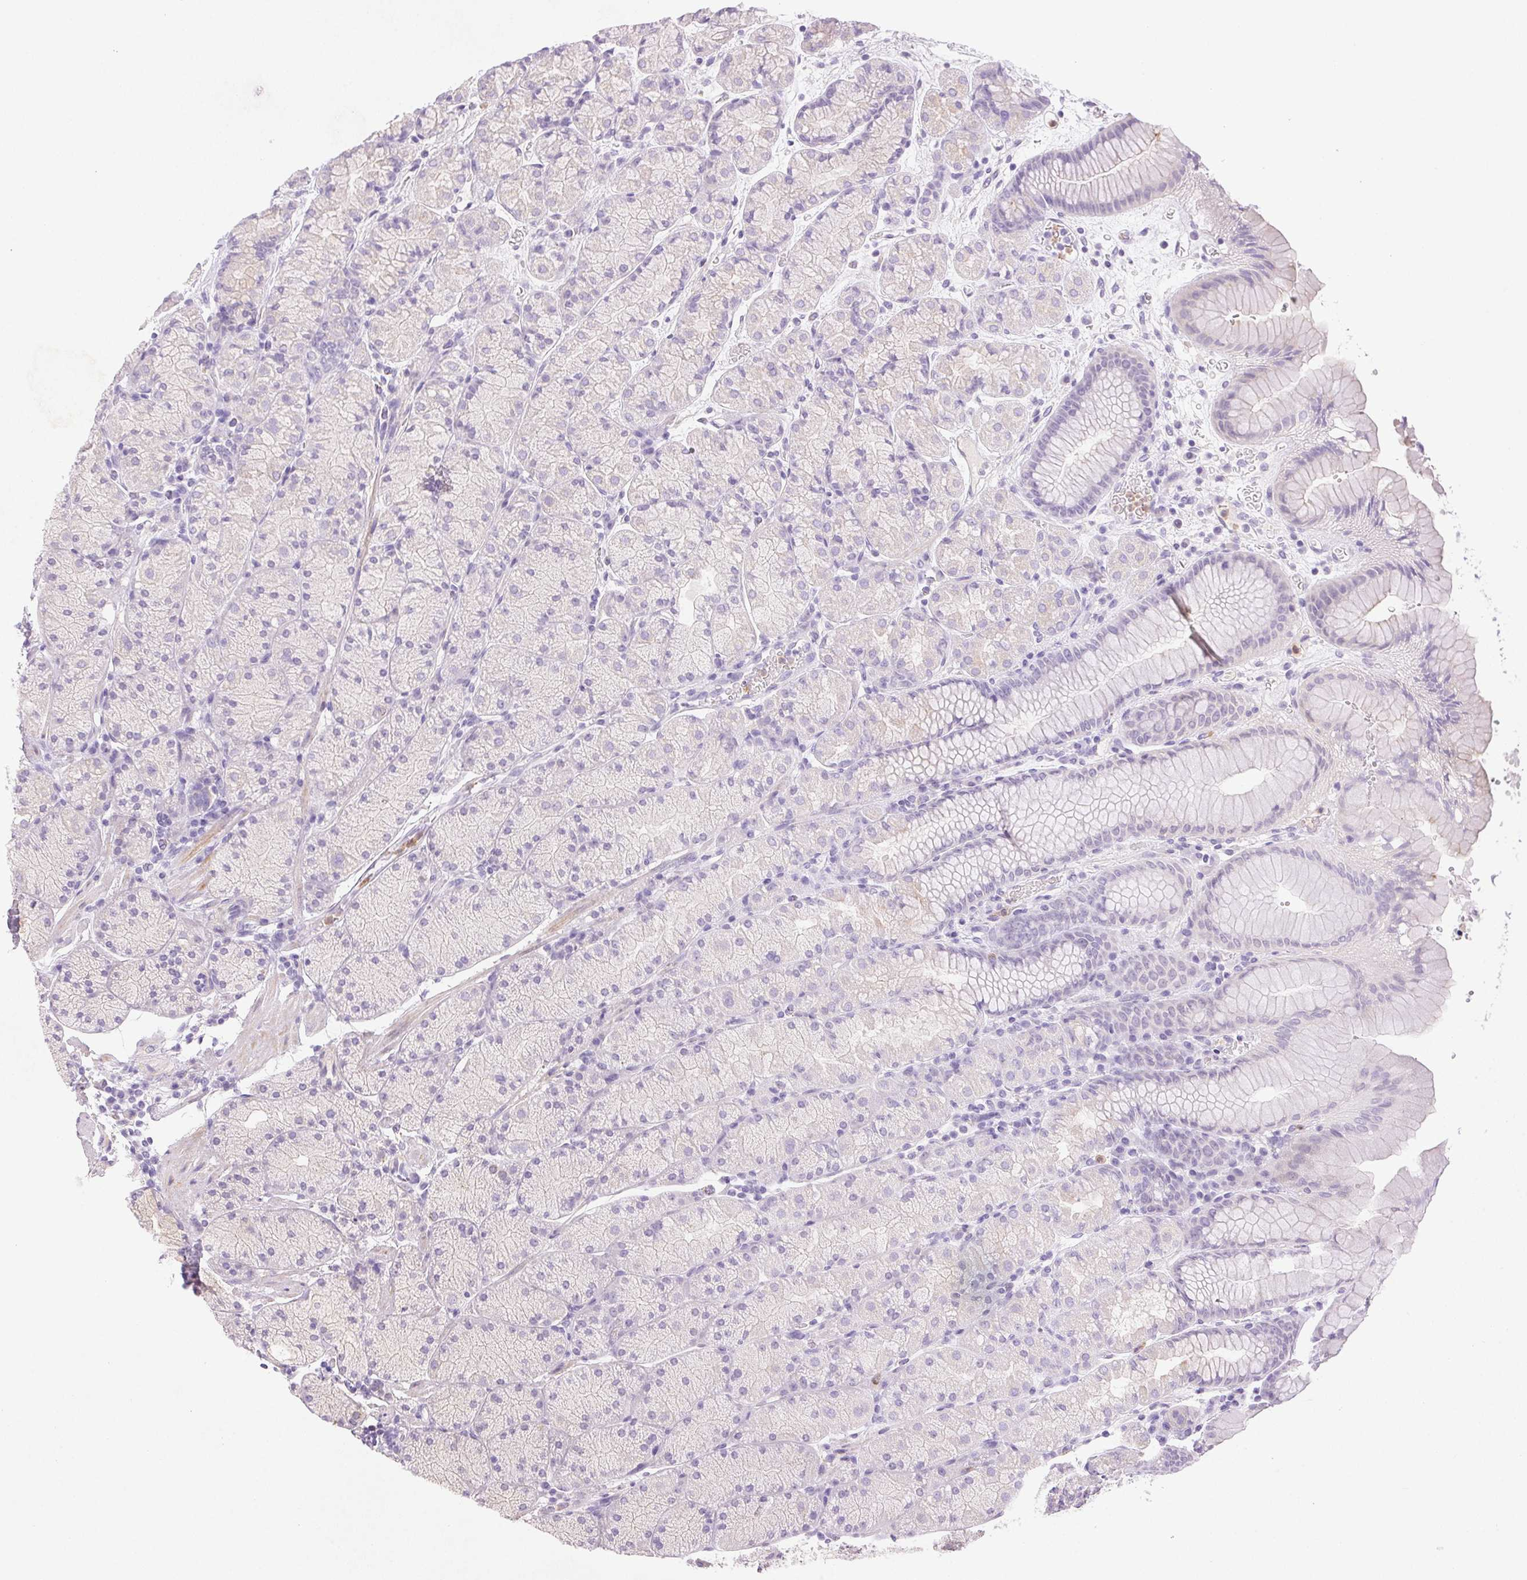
{"staining": {"intensity": "negative", "quantity": "none", "location": "none"}, "tissue": "stomach", "cell_type": "Glandular cells", "image_type": "normal", "snomed": [{"axis": "morphology", "description": "Normal tissue, NOS"}, {"axis": "topography", "description": "Stomach, upper"}, {"axis": "topography", "description": "Stomach"}], "caption": "Immunohistochemical staining of unremarkable stomach shows no significant expression in glandular cells.", "gene": "EMX2", "patient": {"sex": "male", "age": 76}}